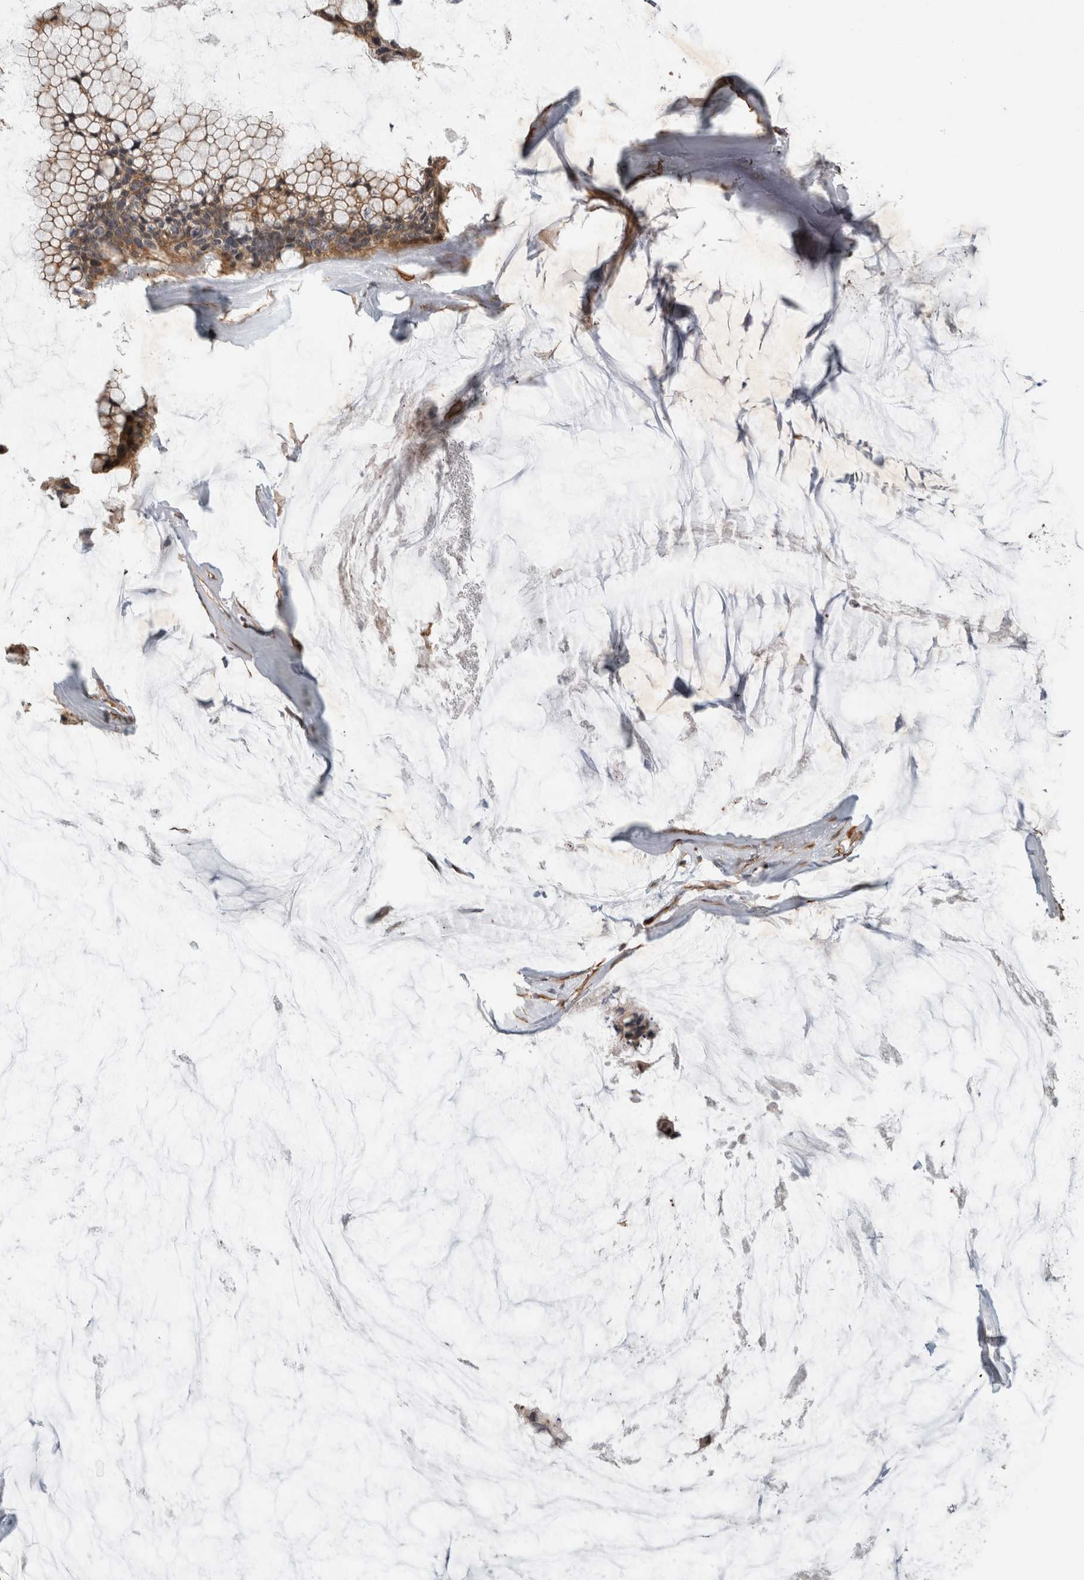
{"staining": {"intensity": "moderate", "quantity": ">75%", "location": "cytoplasmic/membranous"}, "tissue": "ovarian cancer", "cell_type": "Tumor cells", "image_type": "cancer", "snomed": [{"axis": "morphology", "description": "Cystadenocarcinoma, mucinous, NOS"}, {"axis": "topography", "description": "Ovary"}], "caption": "Protein positivity by IHC exhibits moderate cytoplasmic/membranous expression in about >75% of tumor cells in mucinous cystadenocarcinoma (ovarian). (Stains: DAB in brown, nuclei in blue, Microscopy: brightfield microscopy at high magnification).", "gene": "RHPN1", "patient": {"sex": "female", "age": 39}}